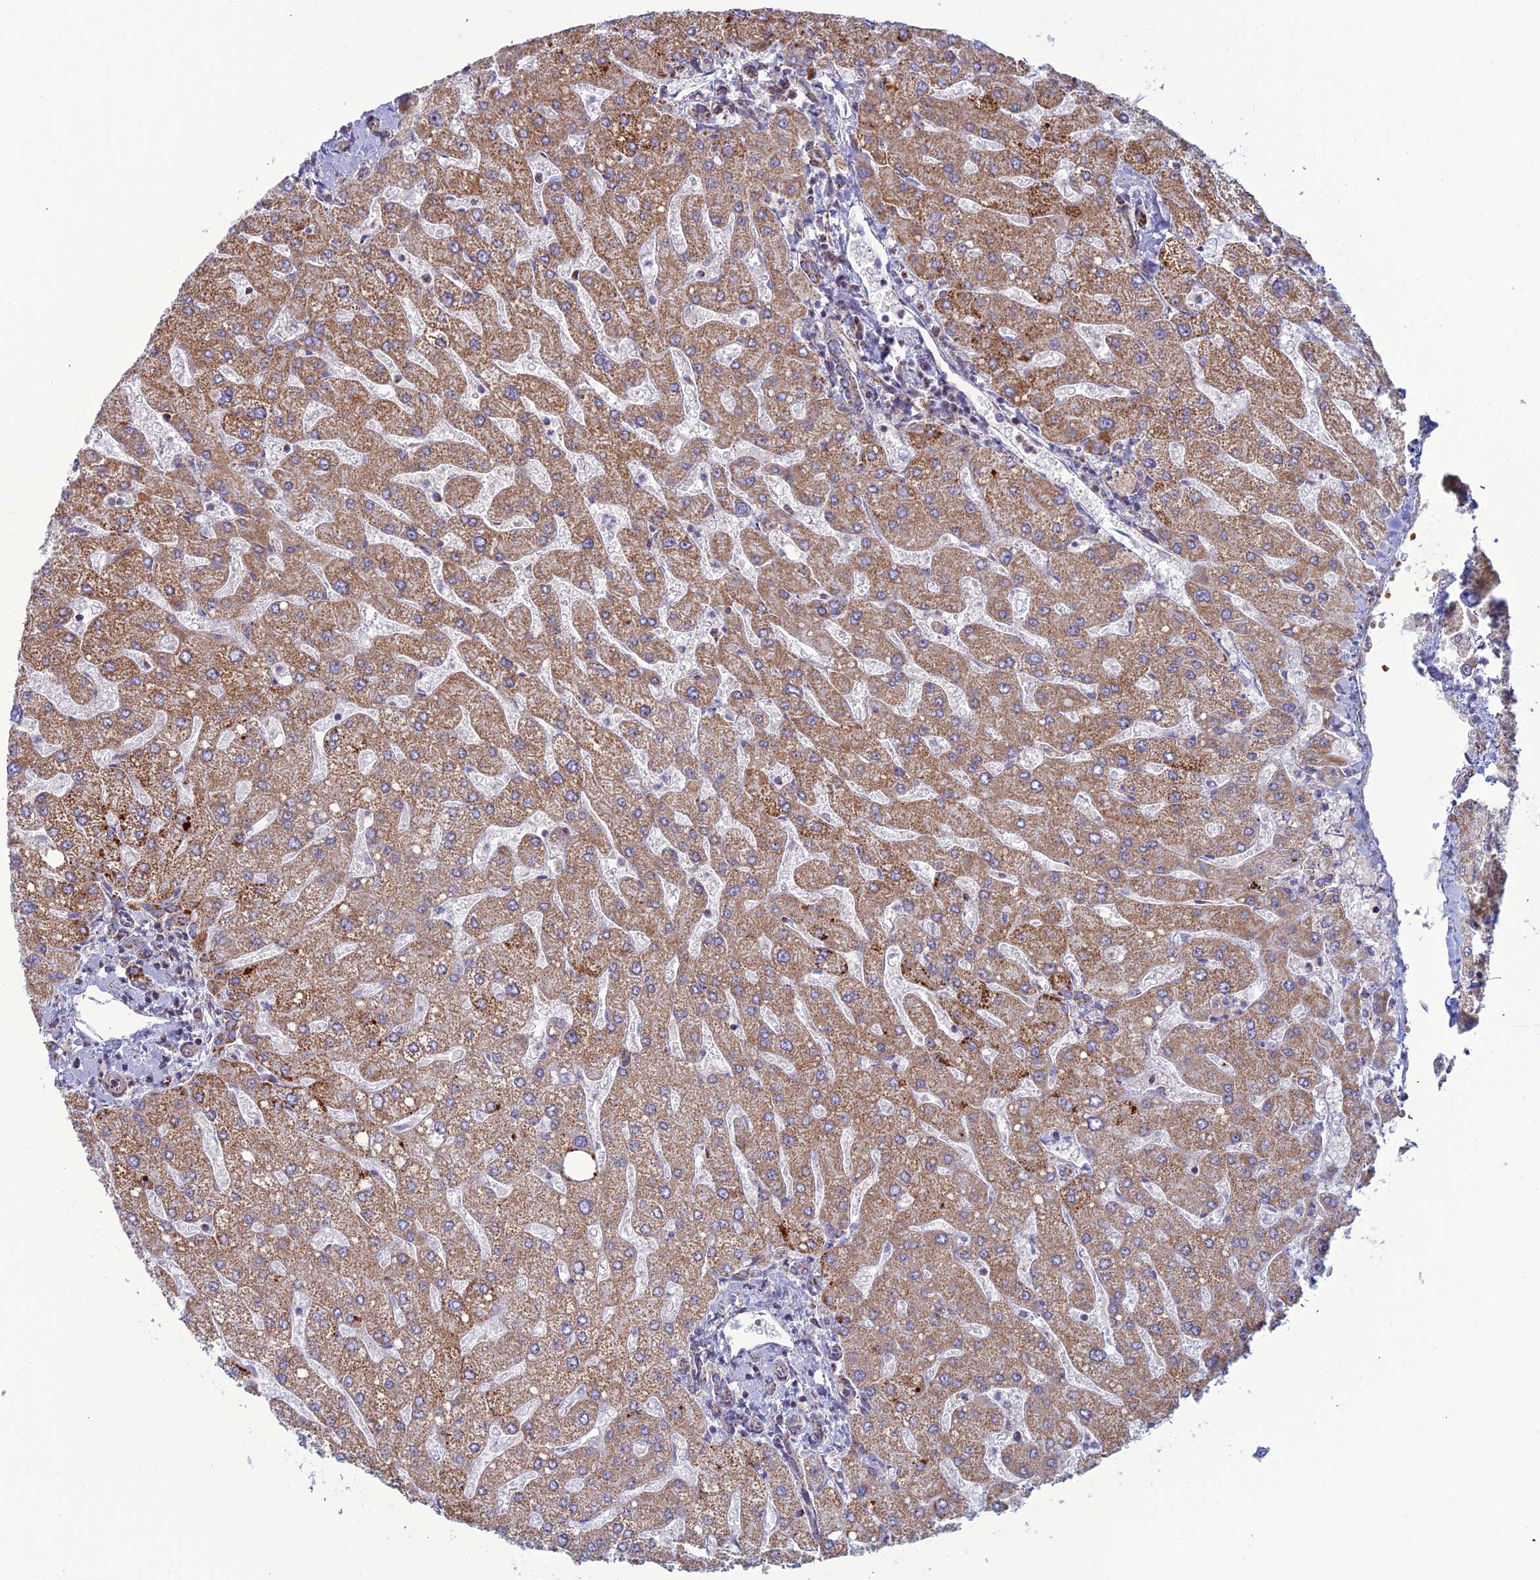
{"staining": {"intensity": "moderate", "quantity": "25%-75%", "location": "cytoplasmic/membranous"}, "tissue": "liver", "cell_type": "Cholangiocytes", "image_type": "normal", "snomed": [{"axis": "morphology", "description": "Normal tissue, NOS"}, {"axis": "topography", "description": "Liver"}], "caption": "Human liver stained with a brown dye shows moderate cytoplasmic/membranous positive staining in approximately 25%-75% of cholangiocytes.", "gene": "SLC35F4", "patient": {"sex": "male", "age": 55}}